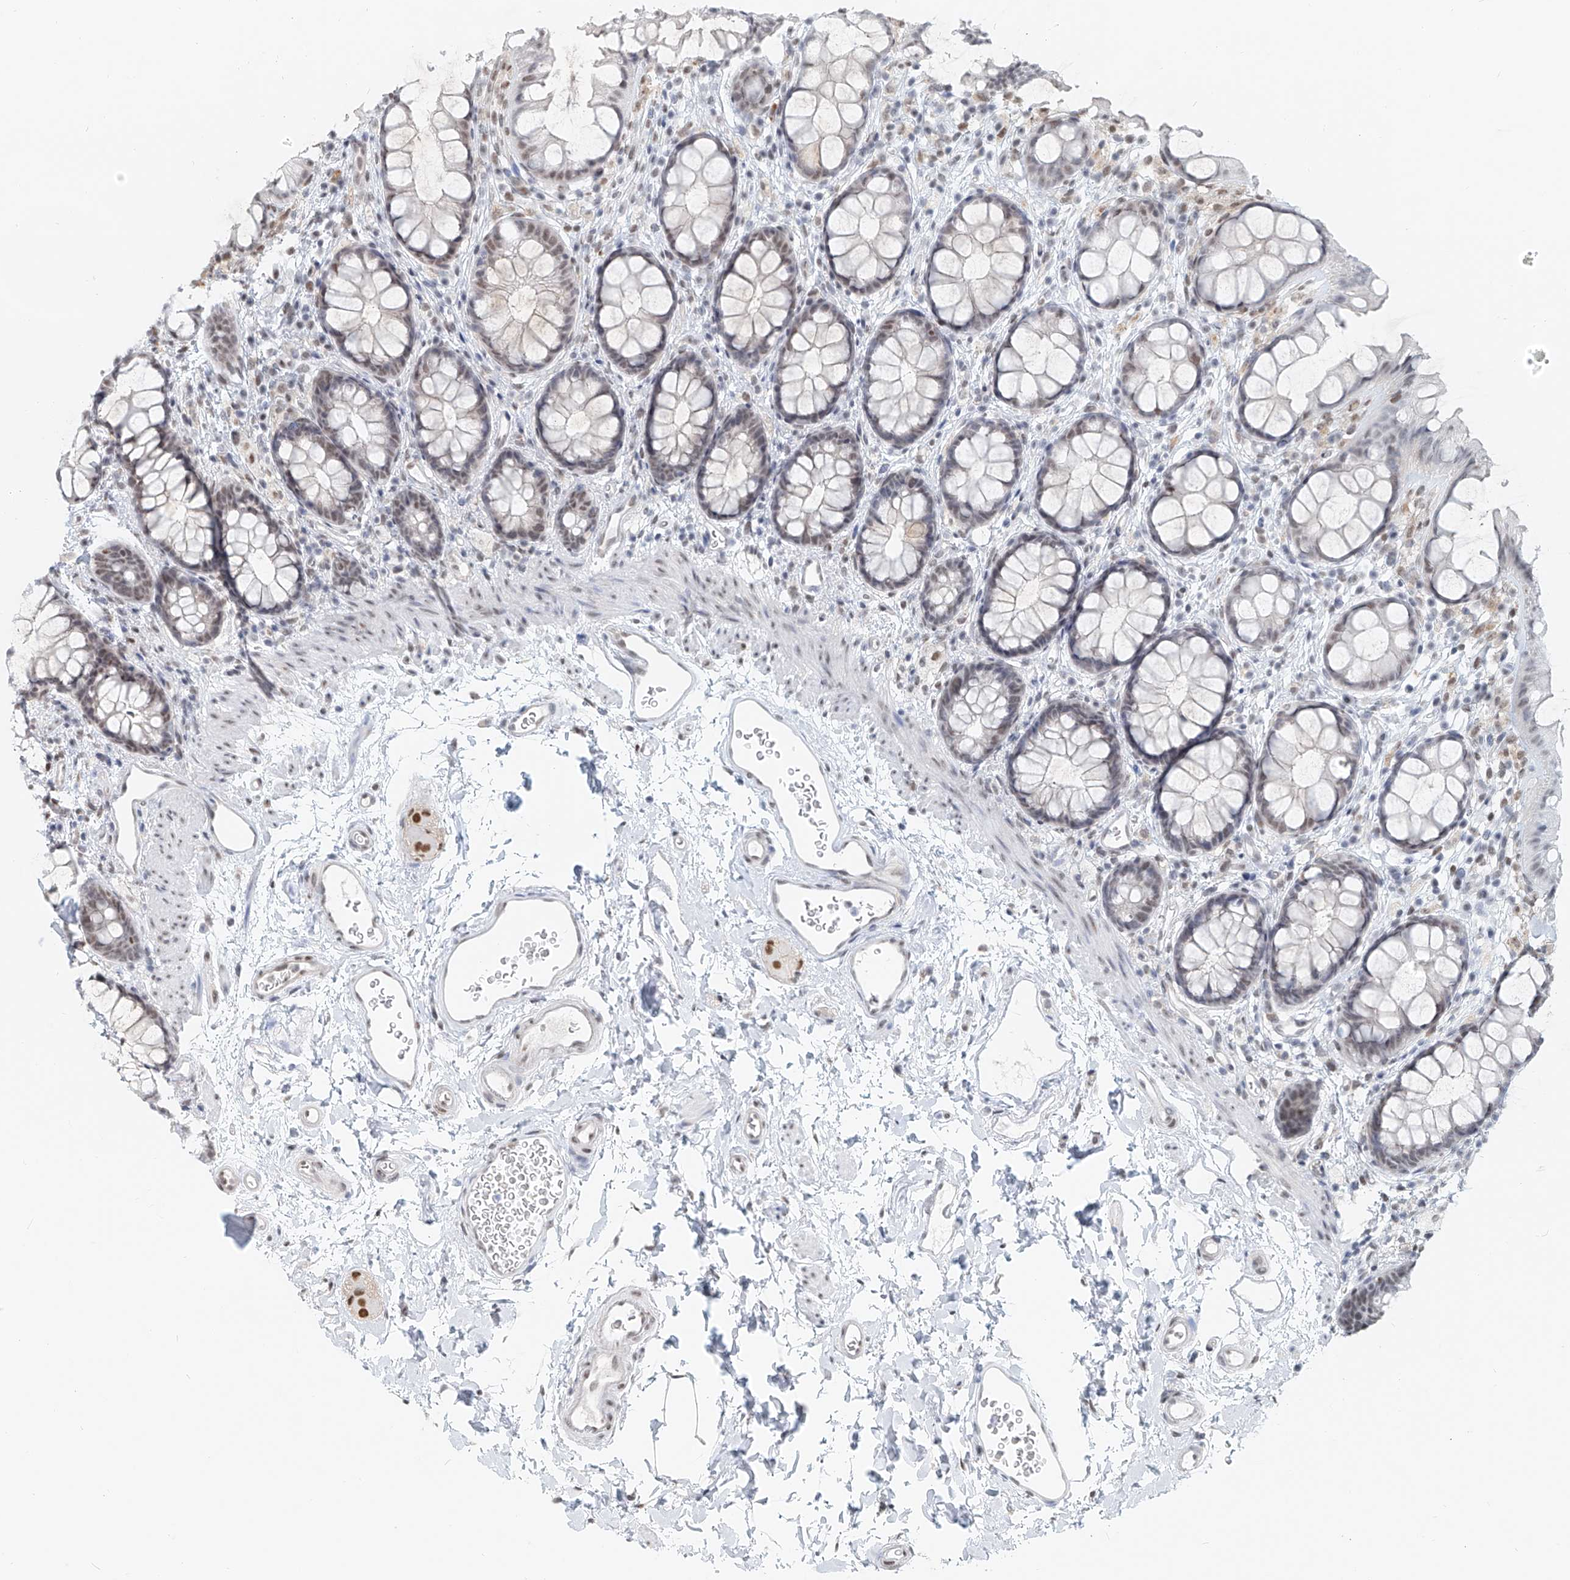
{"staining": {"intensity": "weak", "quantity": "25%-75%", "location": "nuclear"}, "tissue": "rectum", "cell_type": "Glandular cells", "image_type": "normal", "snomed": [{"axis": "morphology", "description": "Normal tissue, NOS"}, {"axis": "topography", "description": "Rectum"}], "caption": "Immunohistochemical staining of normal rectum demonstrates 25%-75% levels of weak nuclear protein positivity in approximately 25%-75% of glandular cells. (DAB IHC with brightfield microscopy, high magnification).", "gene": "SASH1", "patient": {"sex": "female", "age": 65}}